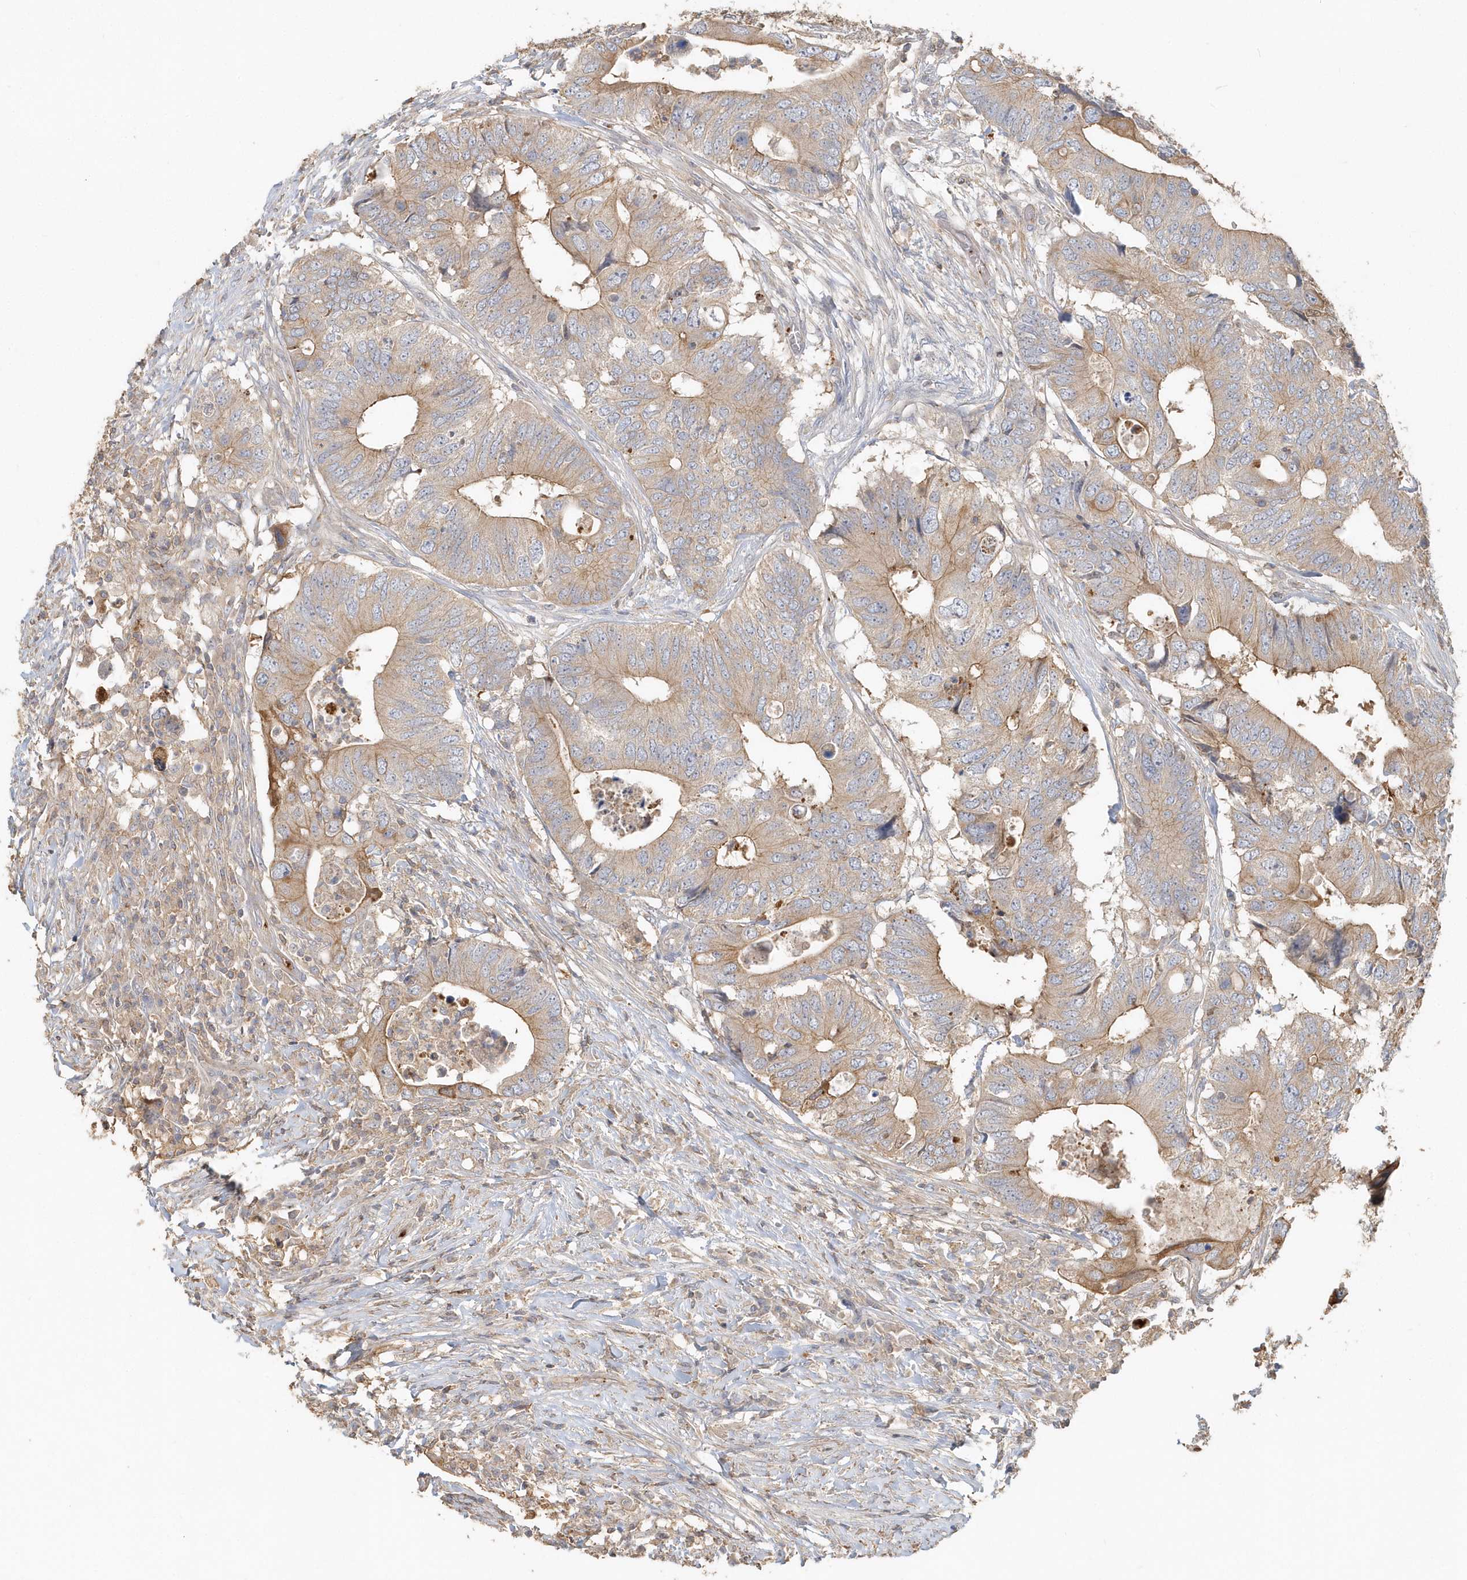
{"staining": {"intensity": "moderate", "quantity": "25%-75%", "location": "cytoplasmic/membranous"}, "tissue": "colorectal cancer", "cell_type": "Tumor cells", "image_type": "cancer", "snomed": [{"axis": "morphology", "description": "Adenocarcinoma, NOS"}, {"axis": "topography", "description": "Colon"}], "caption": "Brown immunohistochemical staining in colorectal adenocarcinoma reveals moderate cytoplasmic/membranous staining in about 25%-75% of tumor cells.", "gene": "MMRN1", "patient": {"sex": "male", "age": 71}}